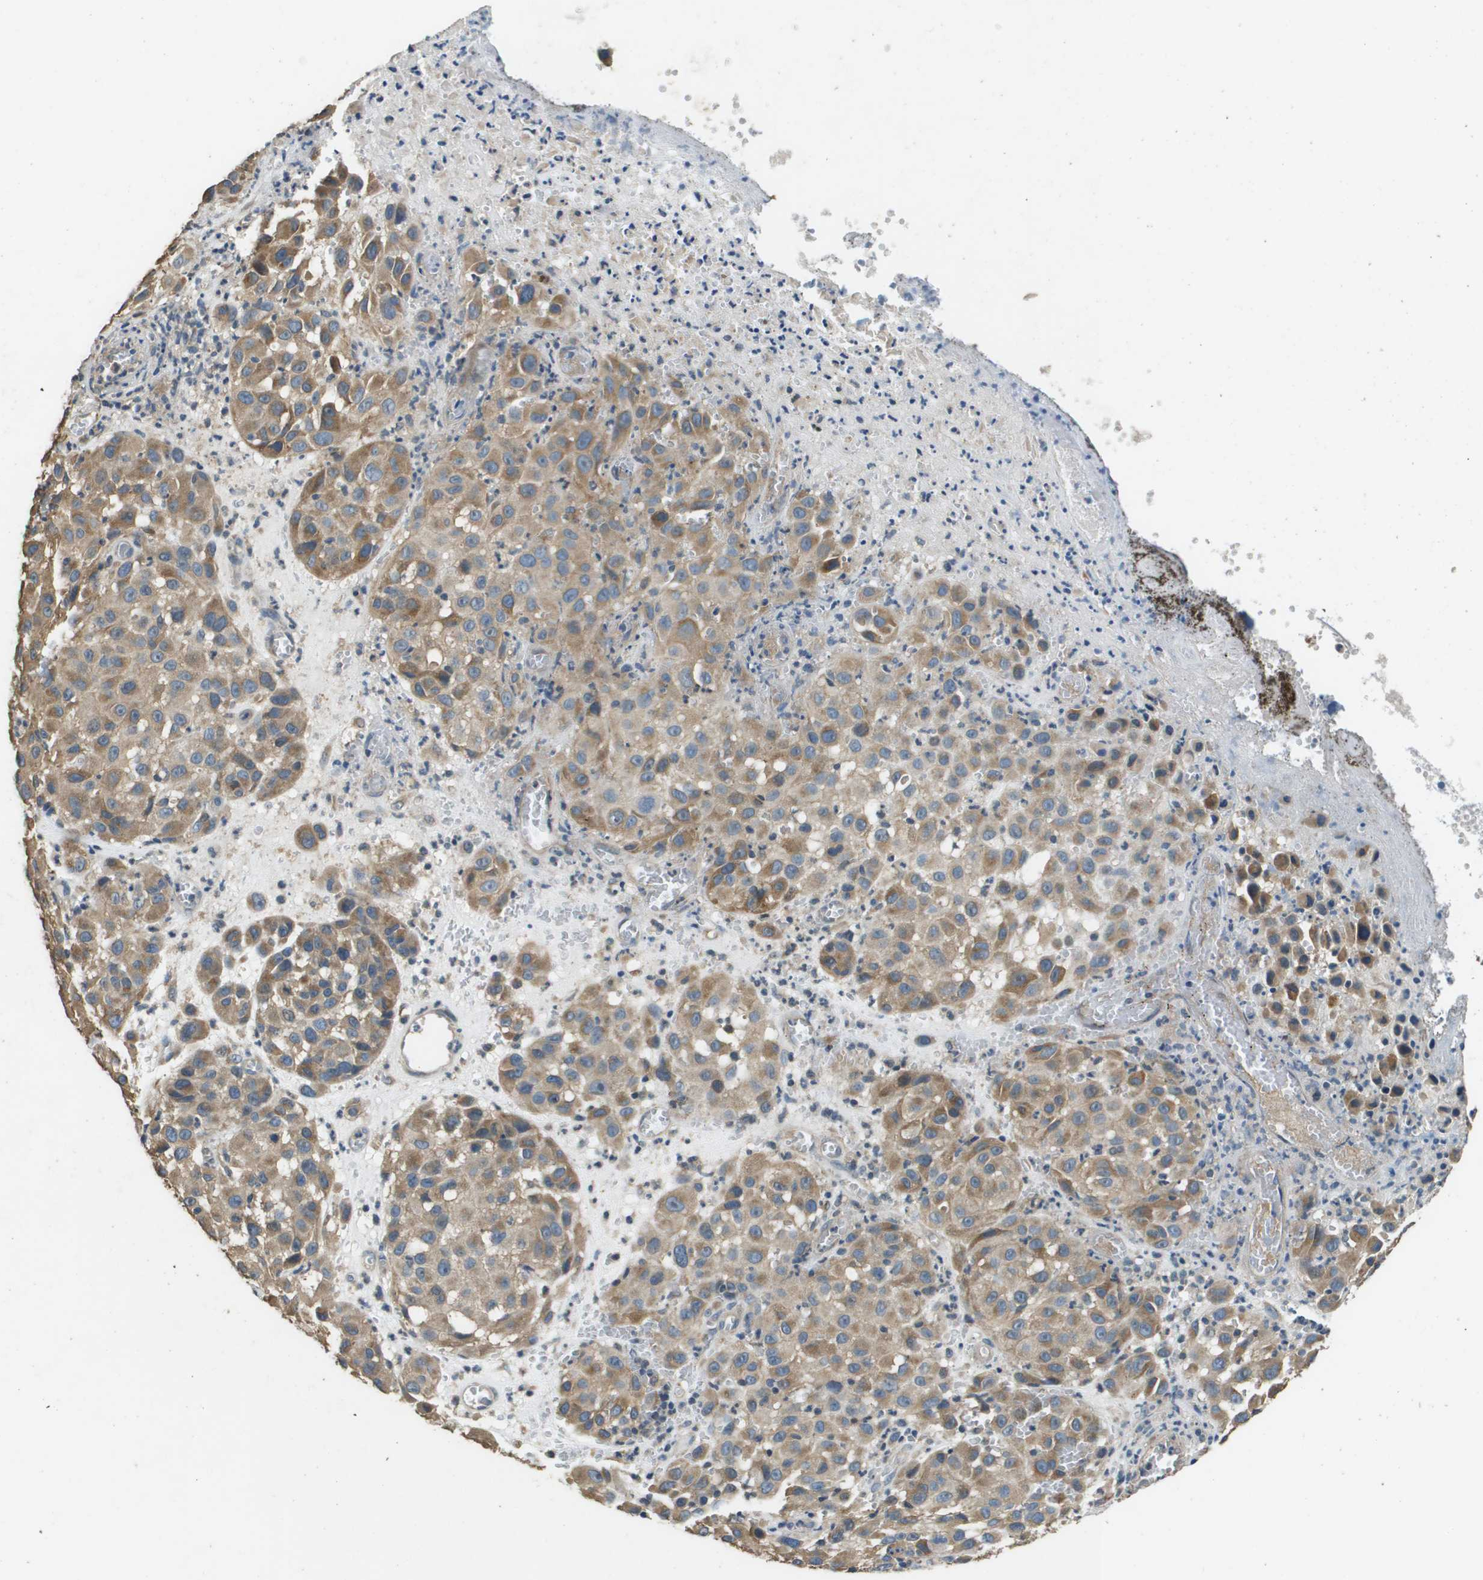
{"staining": {"intensity": "moderate", "quantity": ">75%", "location": "cytoplasmic/membranous"}, "tissue": "melanoma", "cell_type": "Tumor cells", "image_type": "cancer", "snomed": [{"axis": "morphology", "description": "Malignant melanoma, NOS"}, {"axis": "topography", "description": "Skin"}], "caption": "IHC (DAB (3,3'-diaminobenzidine)) staining of human melanoma exhibits moderate cytoplasmic/membranous protein staining in about >75% of tumor cells.", "gene": "RAB6B", "patient": {"sex": "female", "age": 21}}